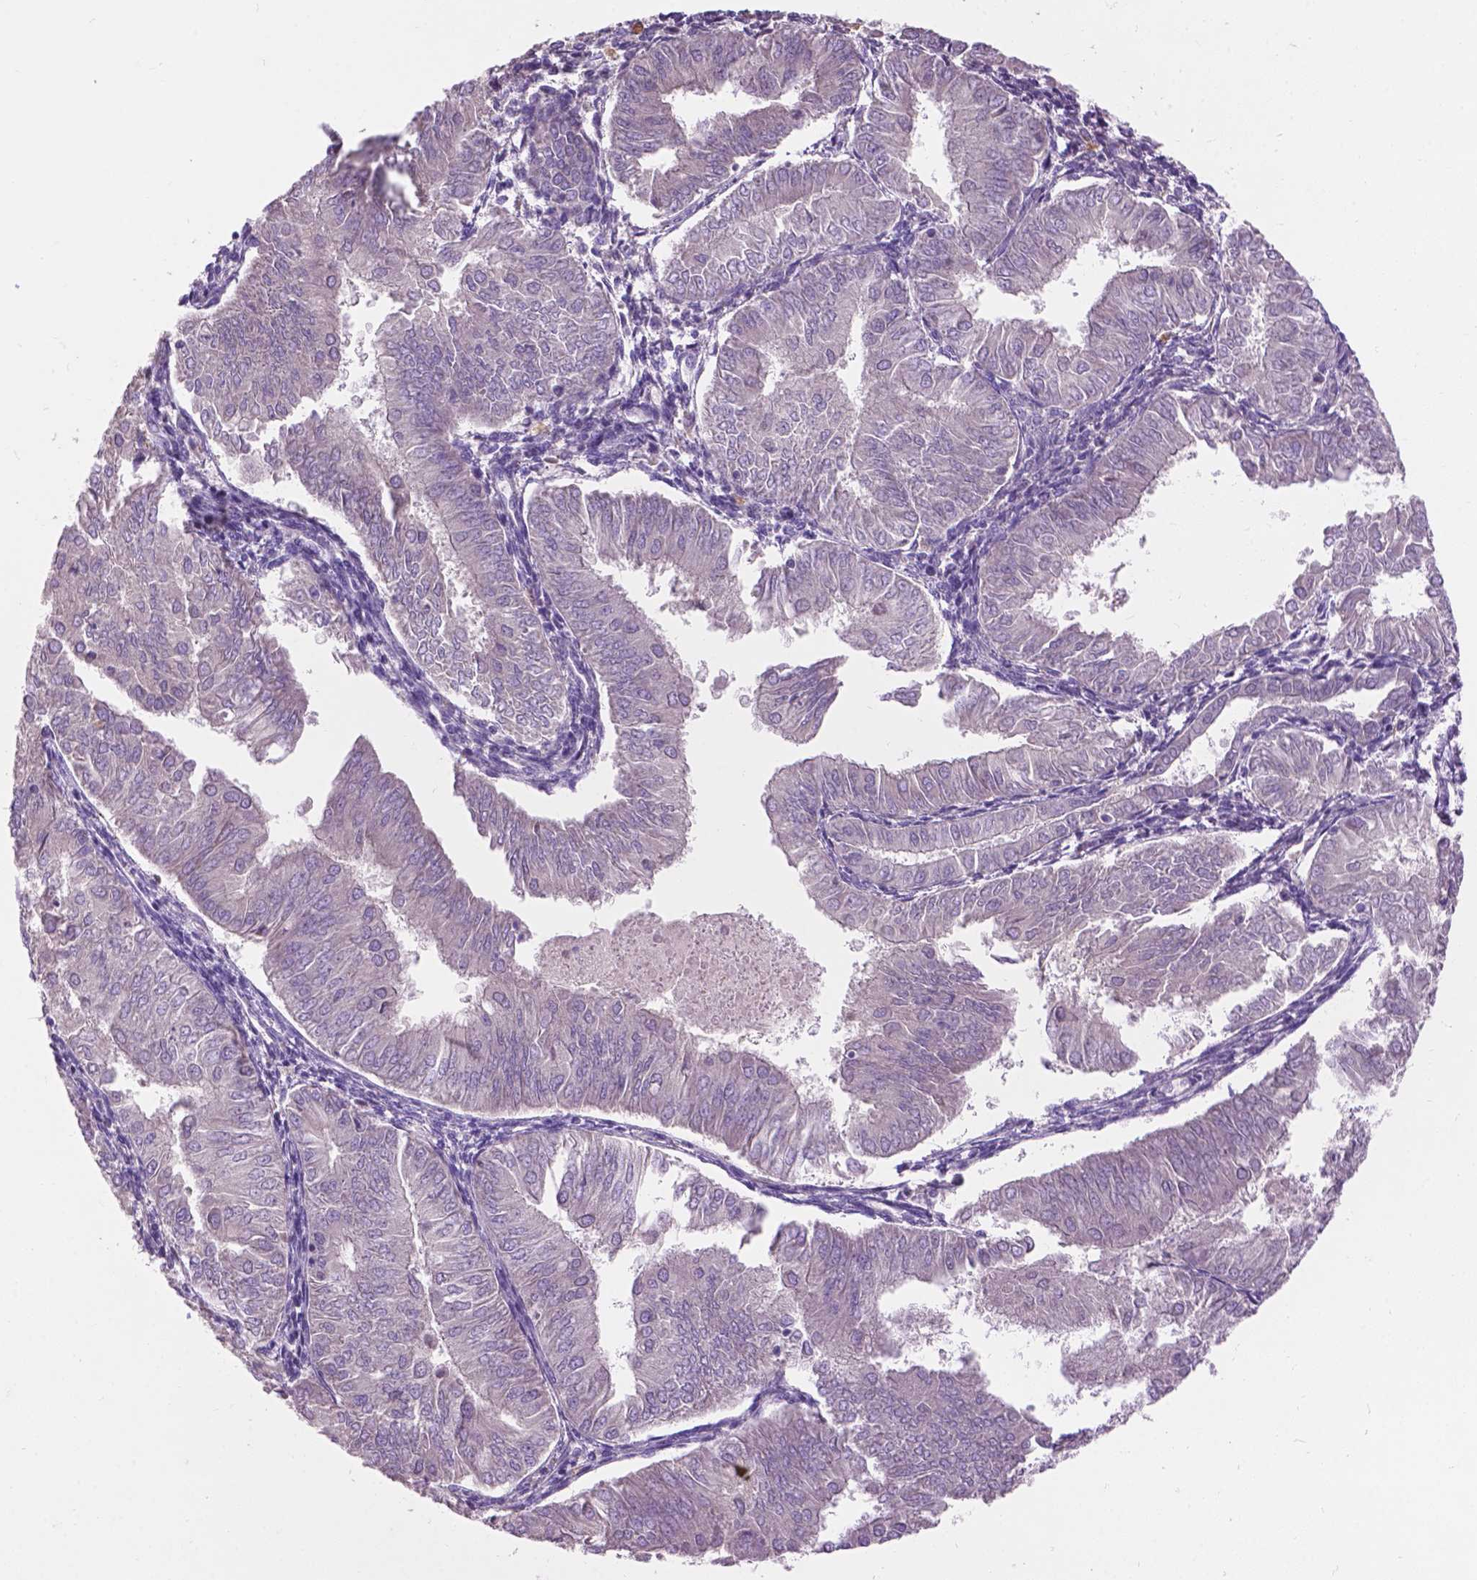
{"staining": {"intensity": "negative", "quantity": "none", "location": "none"}, "tissue": "endometrial cancer", "cell_type": "Tumor cells", "image_type": "cancer", "snomed": [{"axis": "morphology", "description": "Adenocarcinoma, NOS"}, {"axis": "topography", "description": "Endometrium"}], "caption": "Endometrial adenocarcinoma stained for a protein using immunohistochemistry (IHC) shows no positivity tumor cells.", "gene": "NOXO1", "patient": {"sex": "female", "age": 53}}